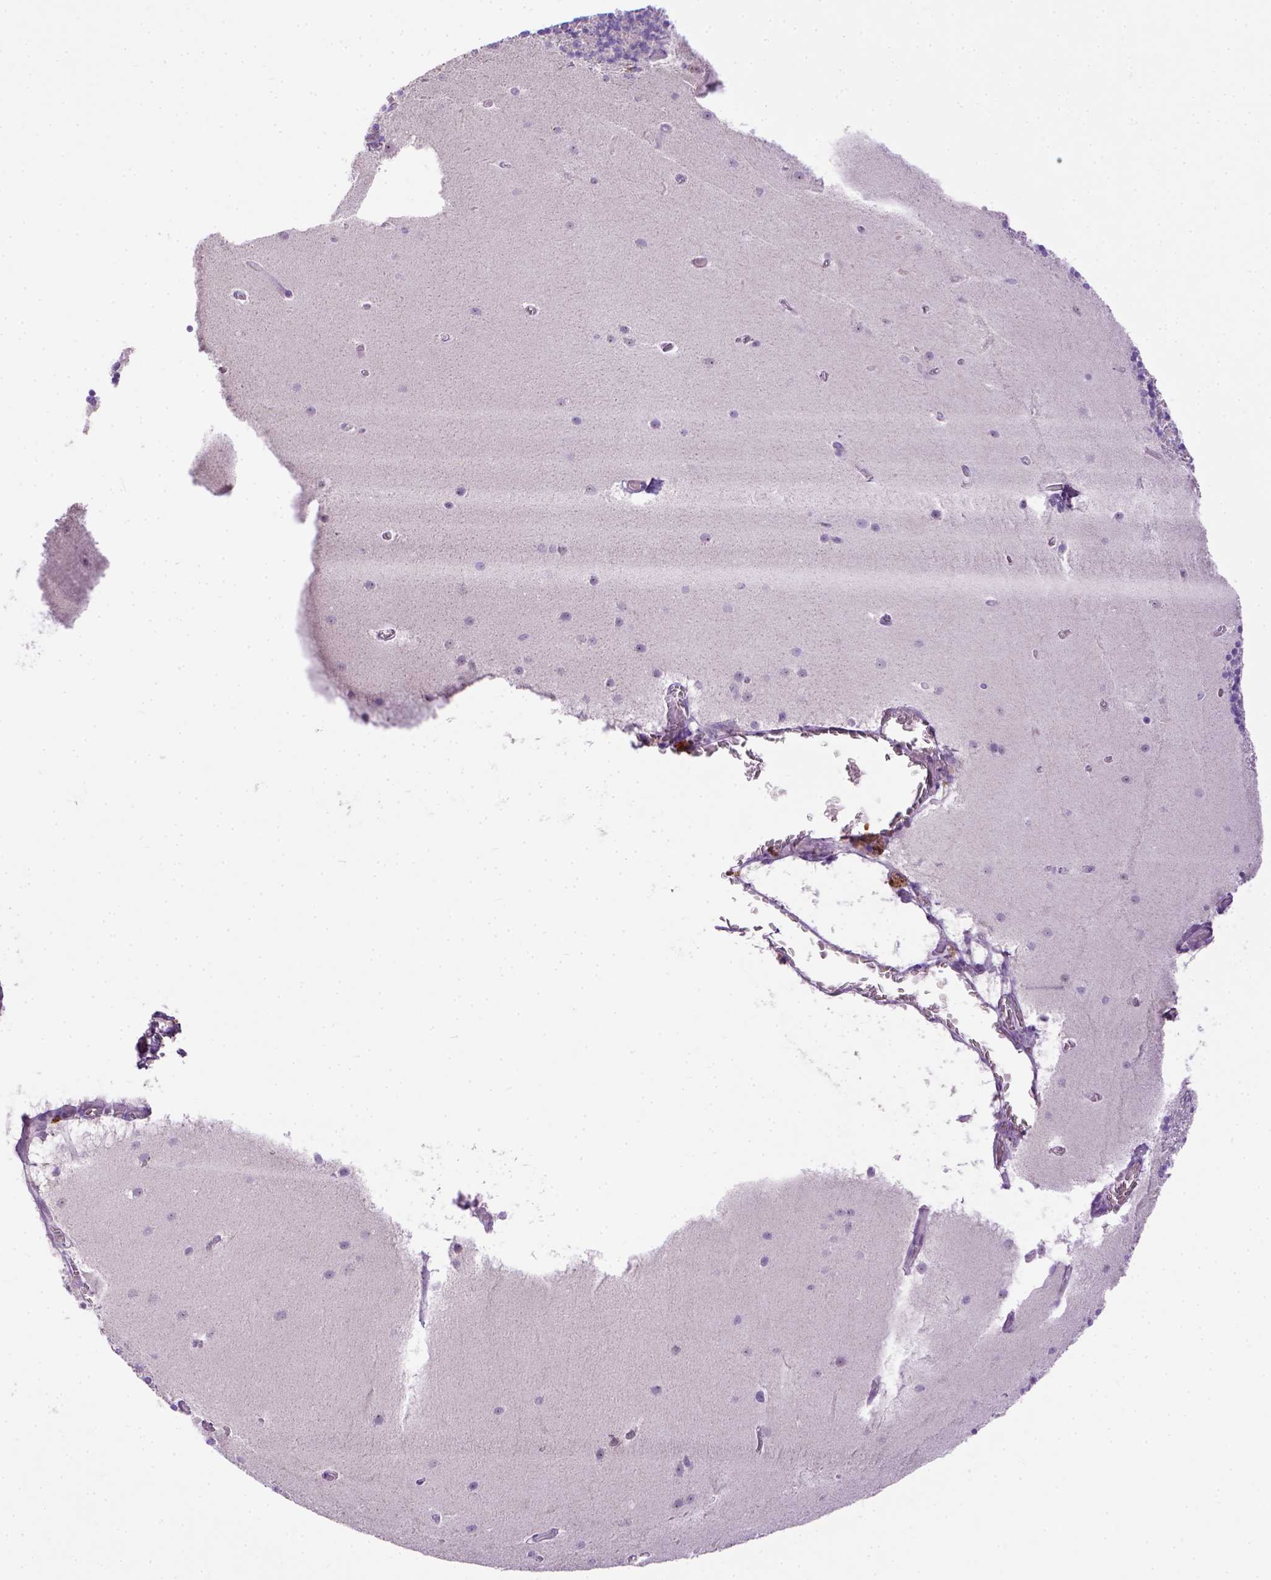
{"staining": {"intensity": "negative", "quantity": "none", "location": "none"}, "tissue": "cerebellum", "cell_type": "Cells in granular layer", "image_type": "normal", "snomed": [{"axis": "morphology", "description": "Normal tissue, NOS"}, {"axis": "topography", "description": "Cerebellum"}], "caption": "Immunohistochemistry of unremarkable cerebellum displays no positivity in cells in granular layer. (DAB IHC visualized using brightfield microscopy, high magnification).", "gene": "UTP4", "patient": {"sex": "male", "age": 70}}